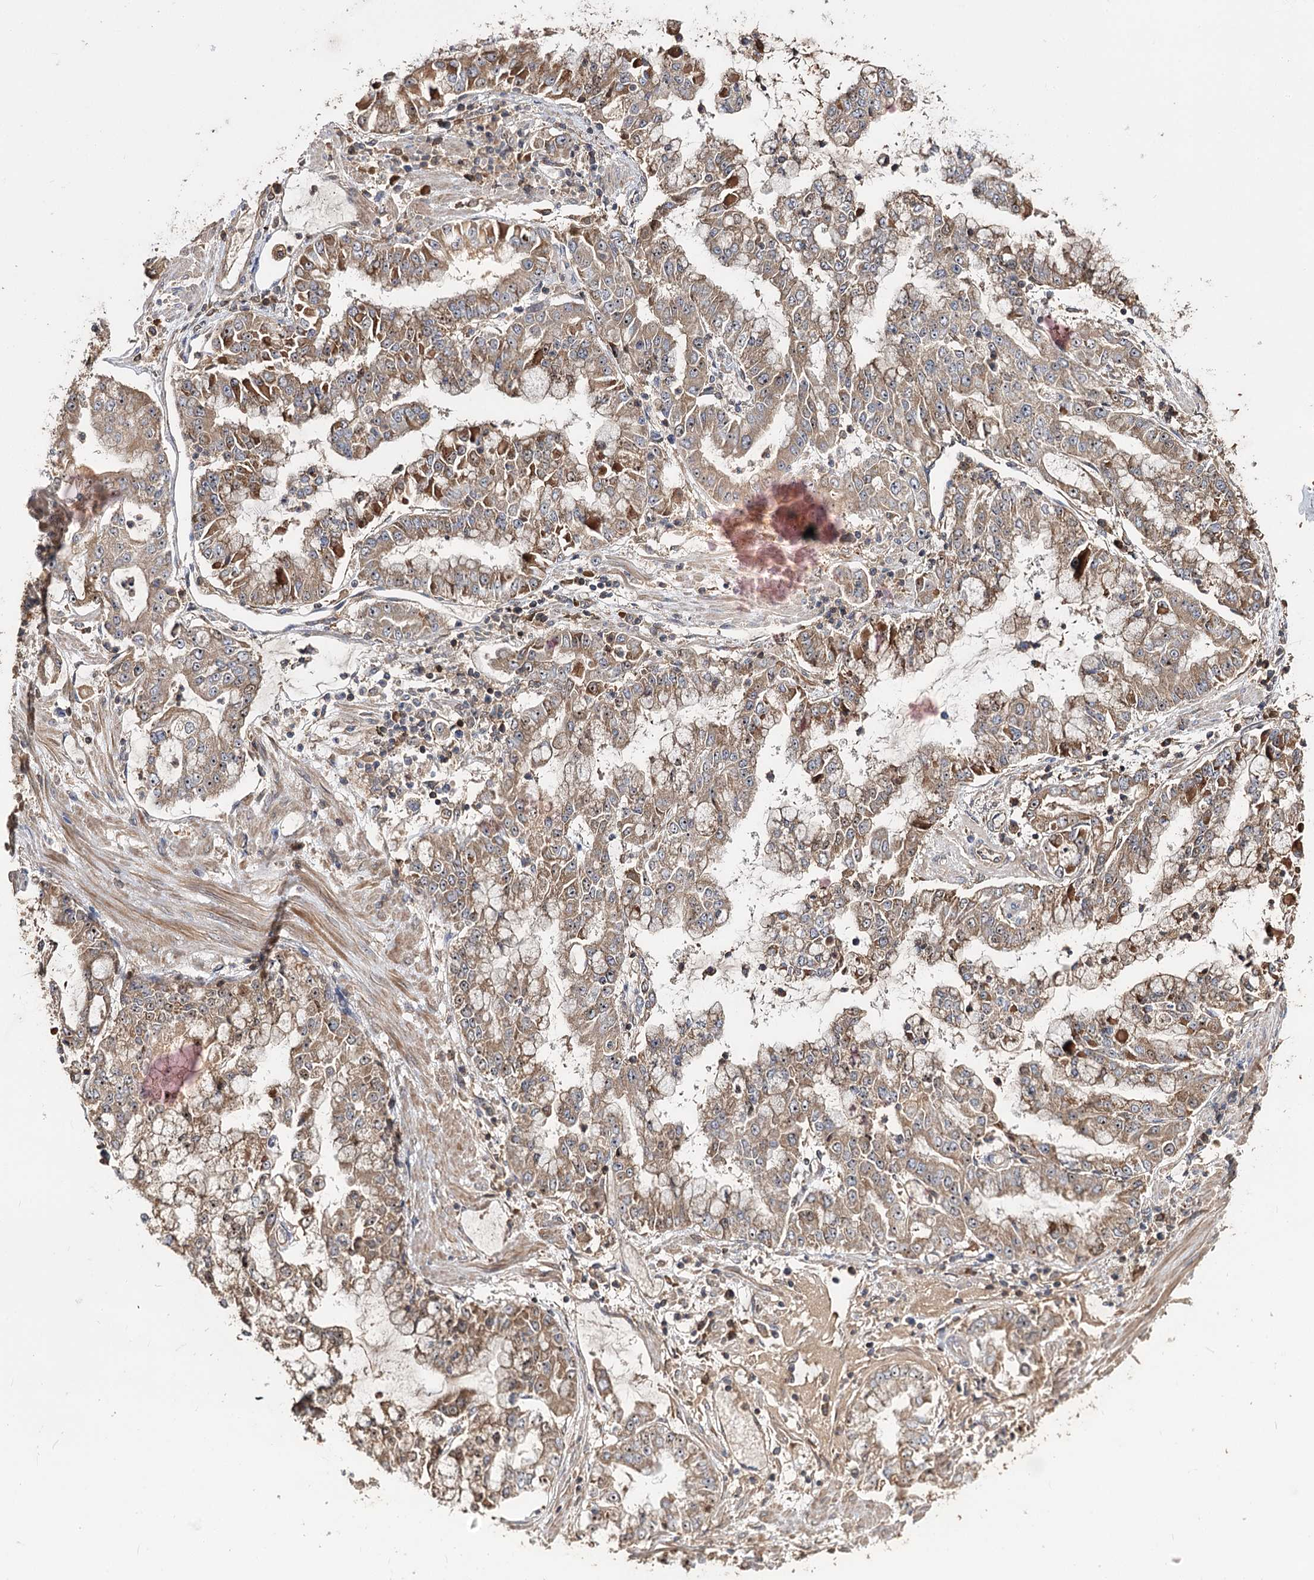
{"staining": {"intensity": "moderate", "quantity": ">75%", "location": "cytoplasmic/membranous"}, "tissue": "stomach cancer", "cell_type": "Tumor cells", "image_type": "cancer", "snomed": [{"axis": "morphology", "description": "Adenocarcinoma, NOS"}, {"axis": "topography", "description": "Stomach"}], "caption": "Immunohistochemical staining of stomach cancer displays medium levels of moderate cytoplasmic/membranous protein expression in approximately >75% of tumor cells. (IHC, brightfield microscopy, high magnification).", "gene": "FAM53B", "patient": {"sex": "male", "age": 76}}